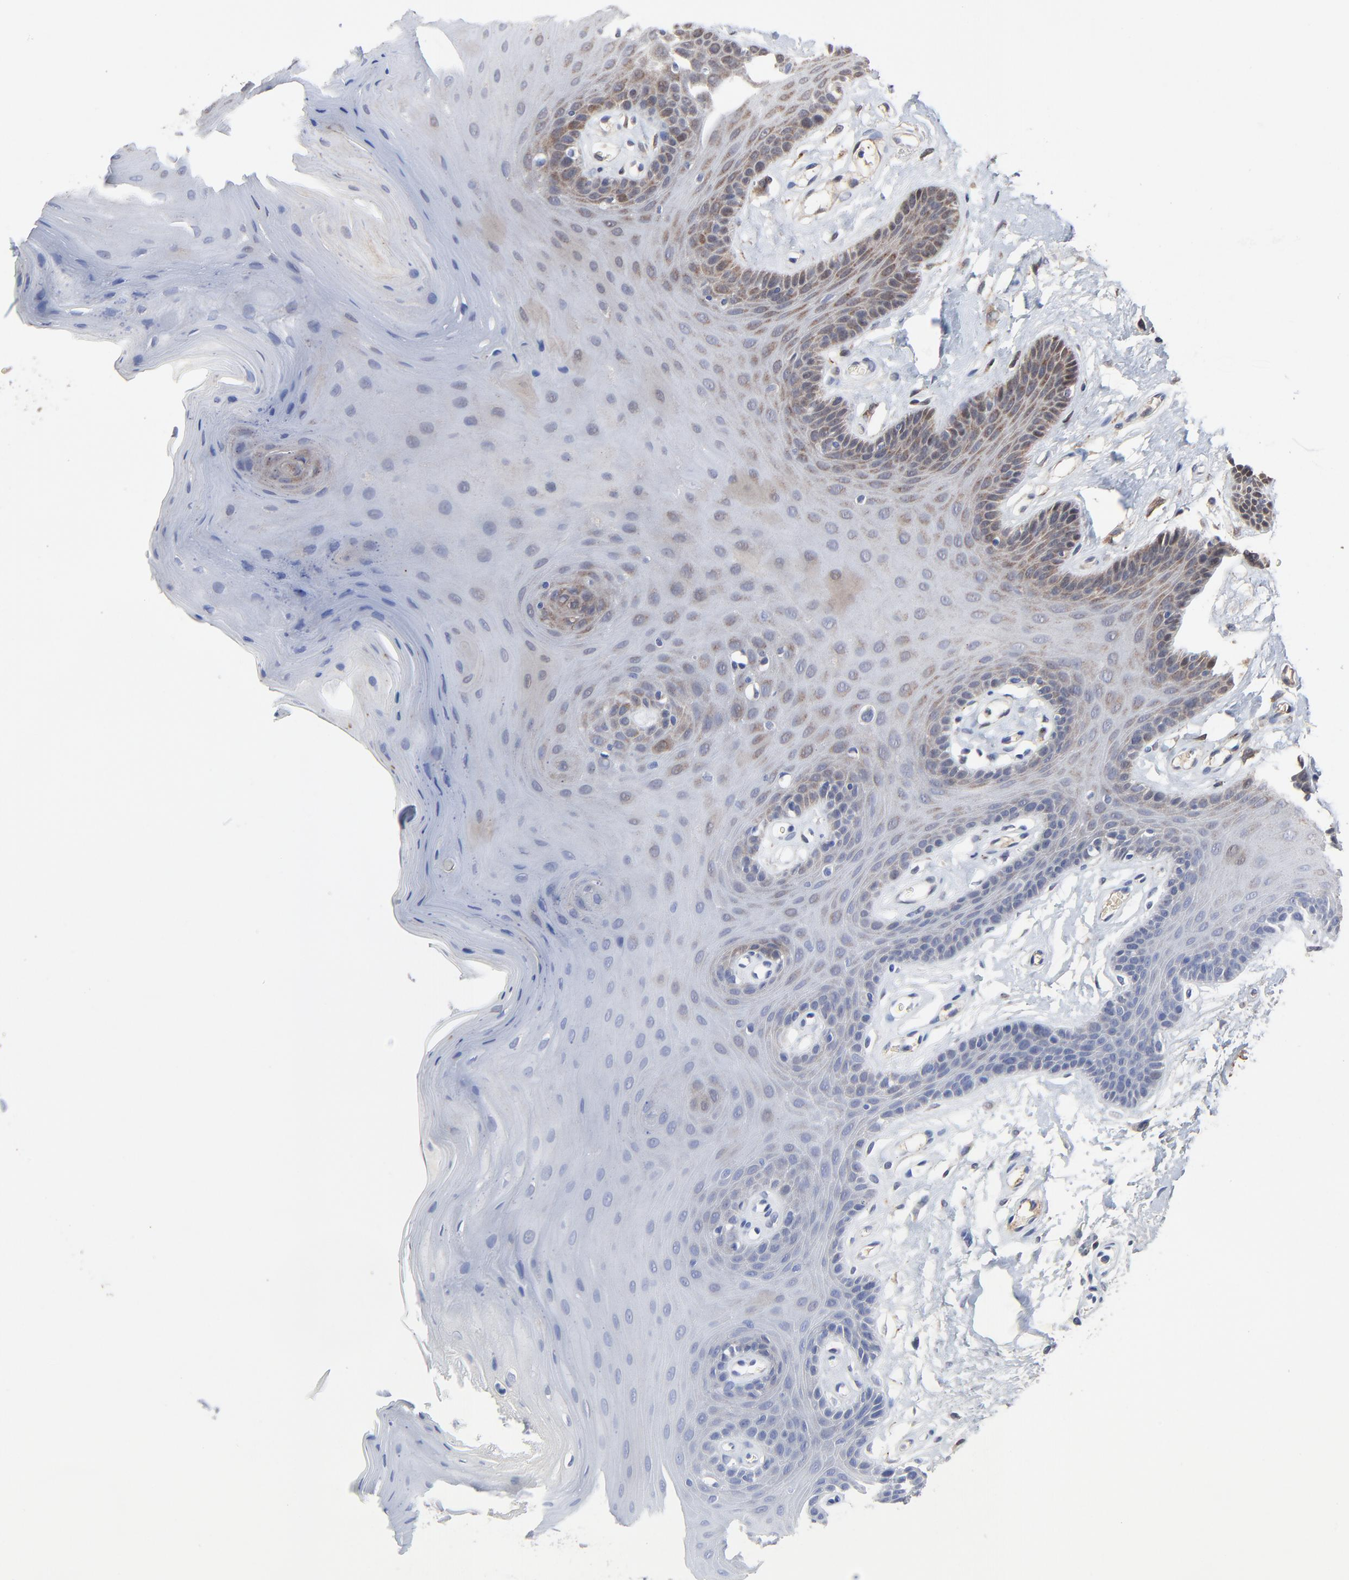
{"staining": {"intensity": "moderate", "quantity": "<25%", "location": "cytoplasmic/membranous"}, "tissue": "oral mucosa", "cell_type": "Squamous epithelial cells", "image_type": "normal", "snomed": [{"axis": "morphology", "description": "Normal tissue, NOS"}, {"axis": "morphology", "description": "Squamous cell carcinoma, NOS"}, {"axis": "topography", "description": "Skeletal muscle"}, {"axis": "topography", "description": "Oral tissue"}, {"axis": "topography", "description": "Head-Neck"}], "caption": "Unremarkable oral mucosa exhibits moderate cytoplasmic/membranous positivity in about <25% of squamous epithelial cells.", "gene": "LGALS3", "patient": {"sex": "male", "age": 71}}